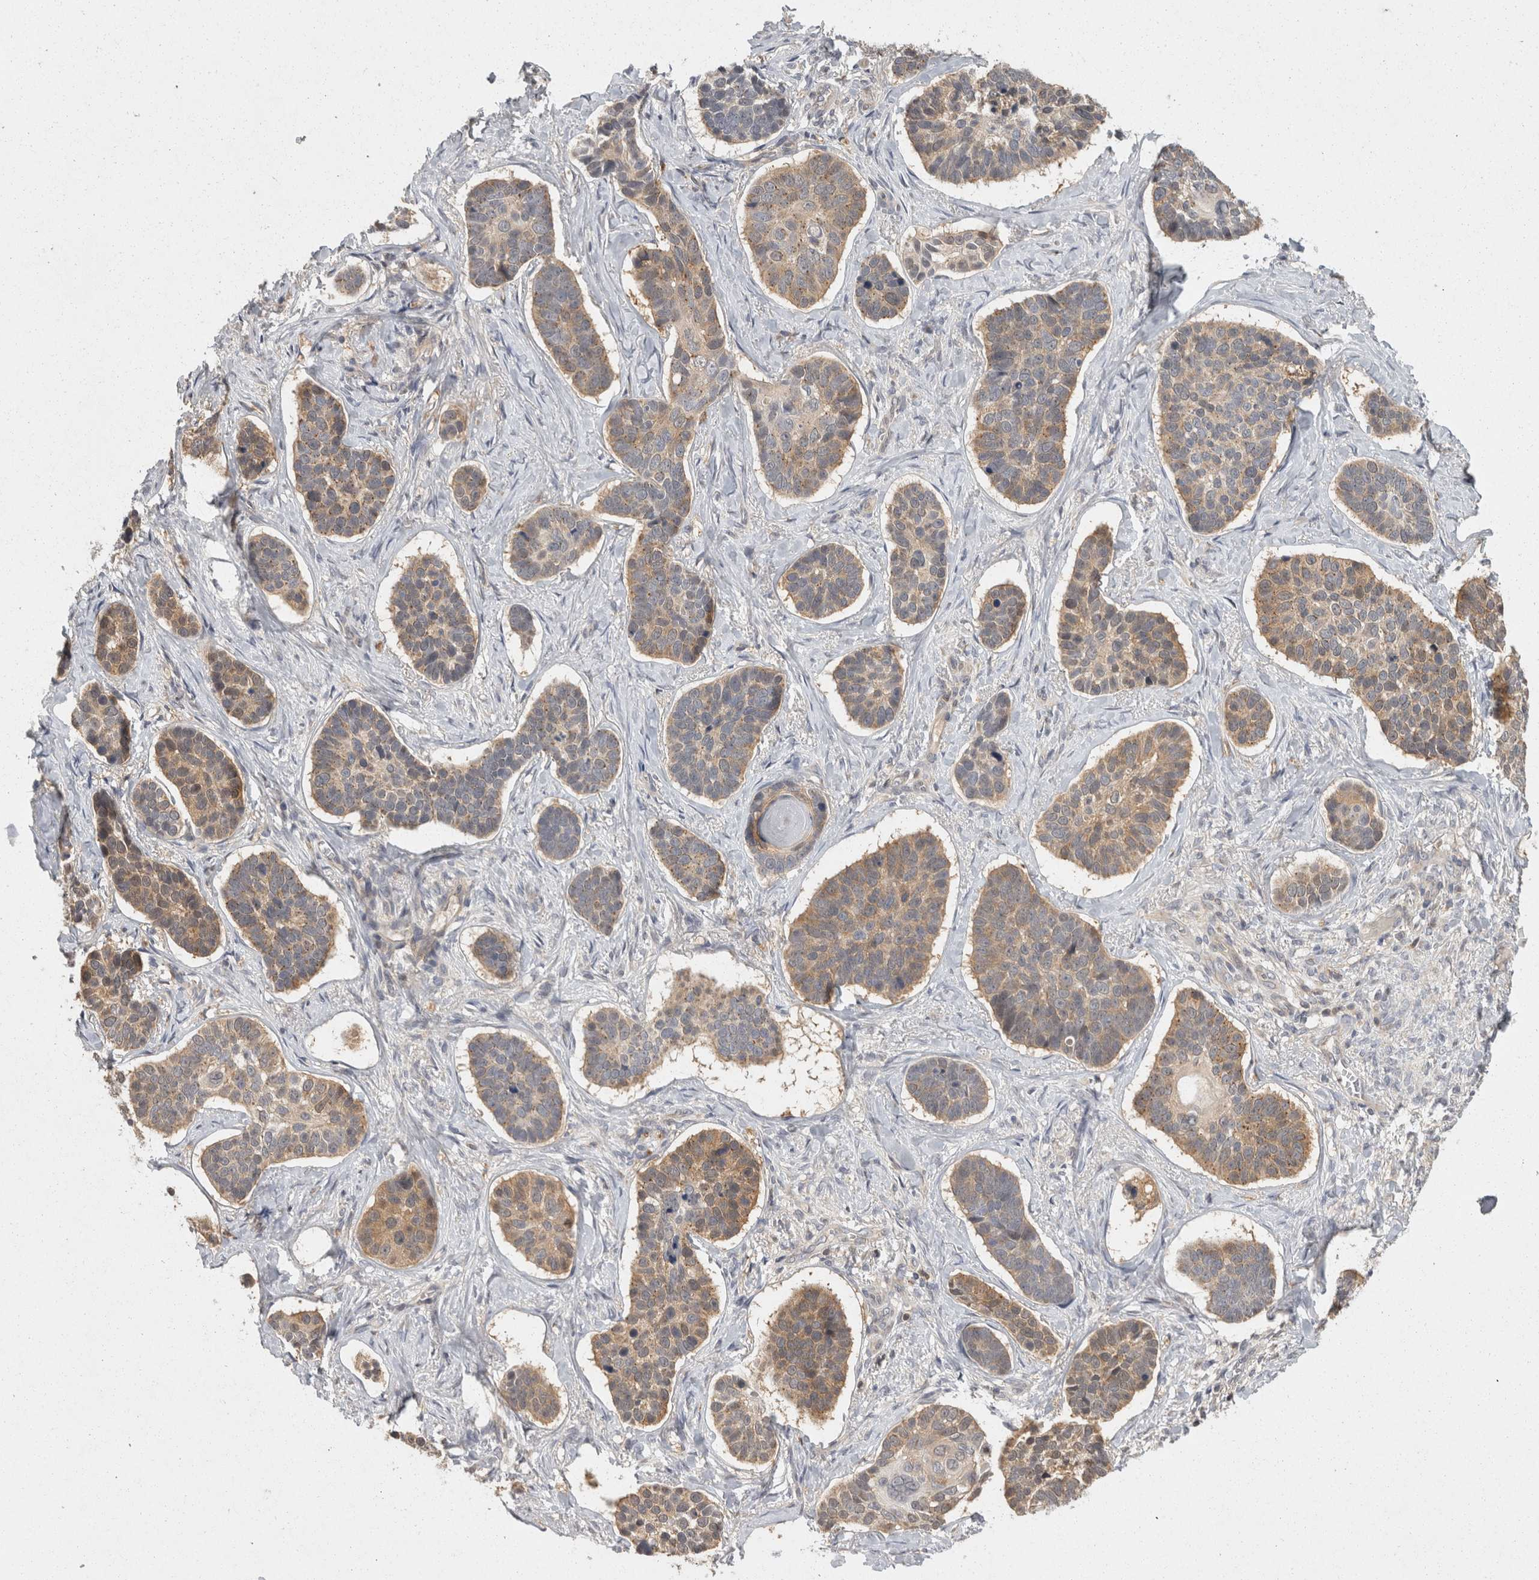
{"staining": {"intensity": "moderate", "quantity": ">75%", "location": "cytoplasmic/membranous"}, "tissue": "skin cancer", "cell_type": "Tumor cells", "image_type": "cancer", "snomed": [{"axis": "morphology", "description": "Basal cell carcinoma"}, {"axis": "topography", "description": "Skin"}], "caption": "Skin cancer was stained to show a protein in brown. There is medium levels of moderate cytoplasmic/membranous positivity in about >75% of tumor cells.", "gene": "ACAT2", "patient": {"sex": "male", "age": 62}}